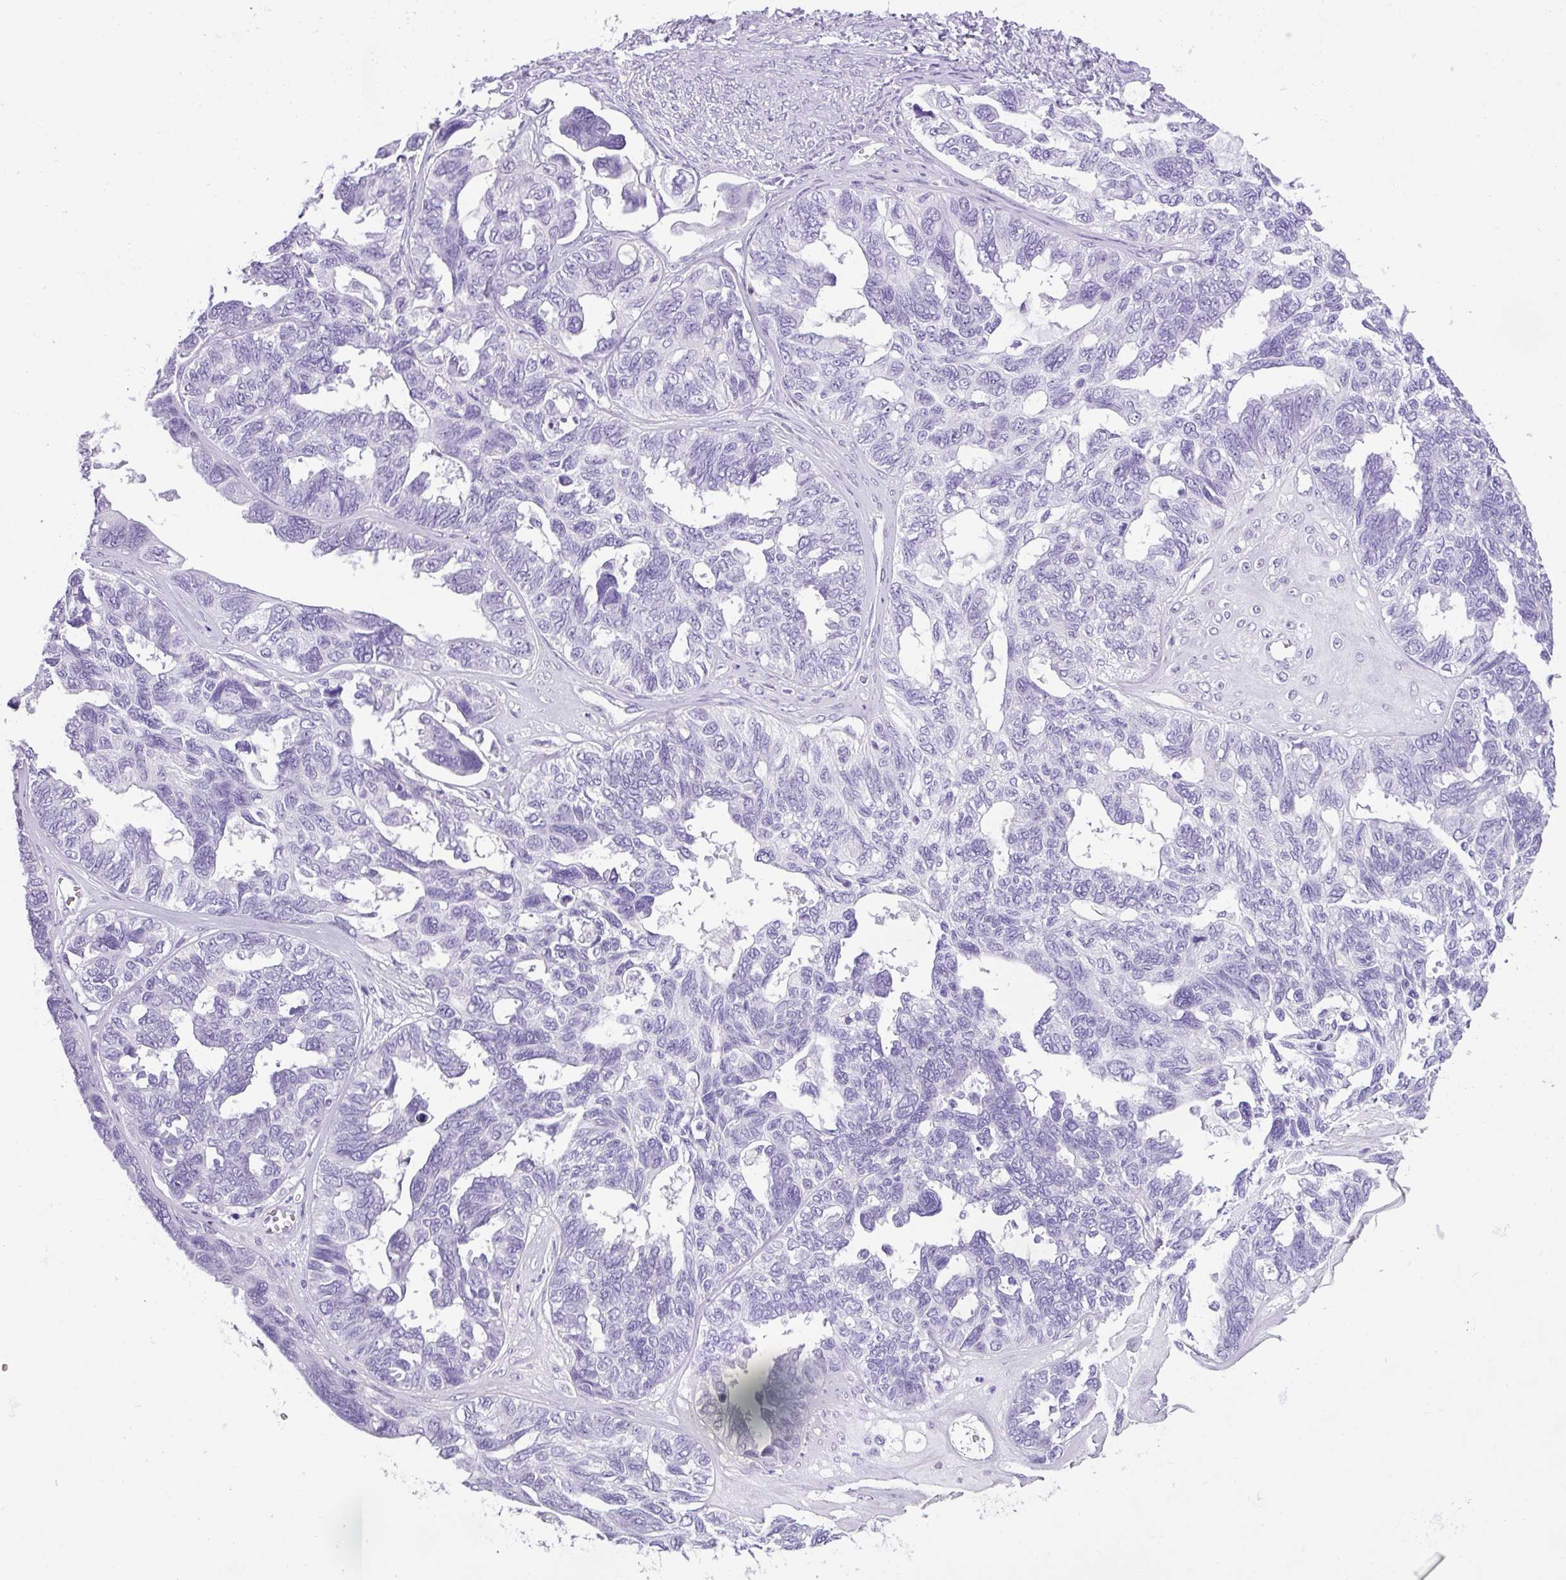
{"staining": {"intensity": "negative", "quantity": "none", "location": "none"}, "tissue": "ovarian cancer", "cell_type": "Tumor cells", "image_type": "cancer", "snomed": [{"axis": "morphology", "description": "Cystadenocarcinoma, serous, NOS"}, {"axis": "topography", "description": "Ovary"}], "caption": "Tumor cells are negative for protein expression in human ovarian cancer (serous cystadenocarcinoma). The staining is performed using DAB (3,3'-diaminobenzidine) brown chromogen with nuclei counter-stained in using hematoxylin.", "gene": "TNP1", "patient": {"sex": "female", "age": 79}}